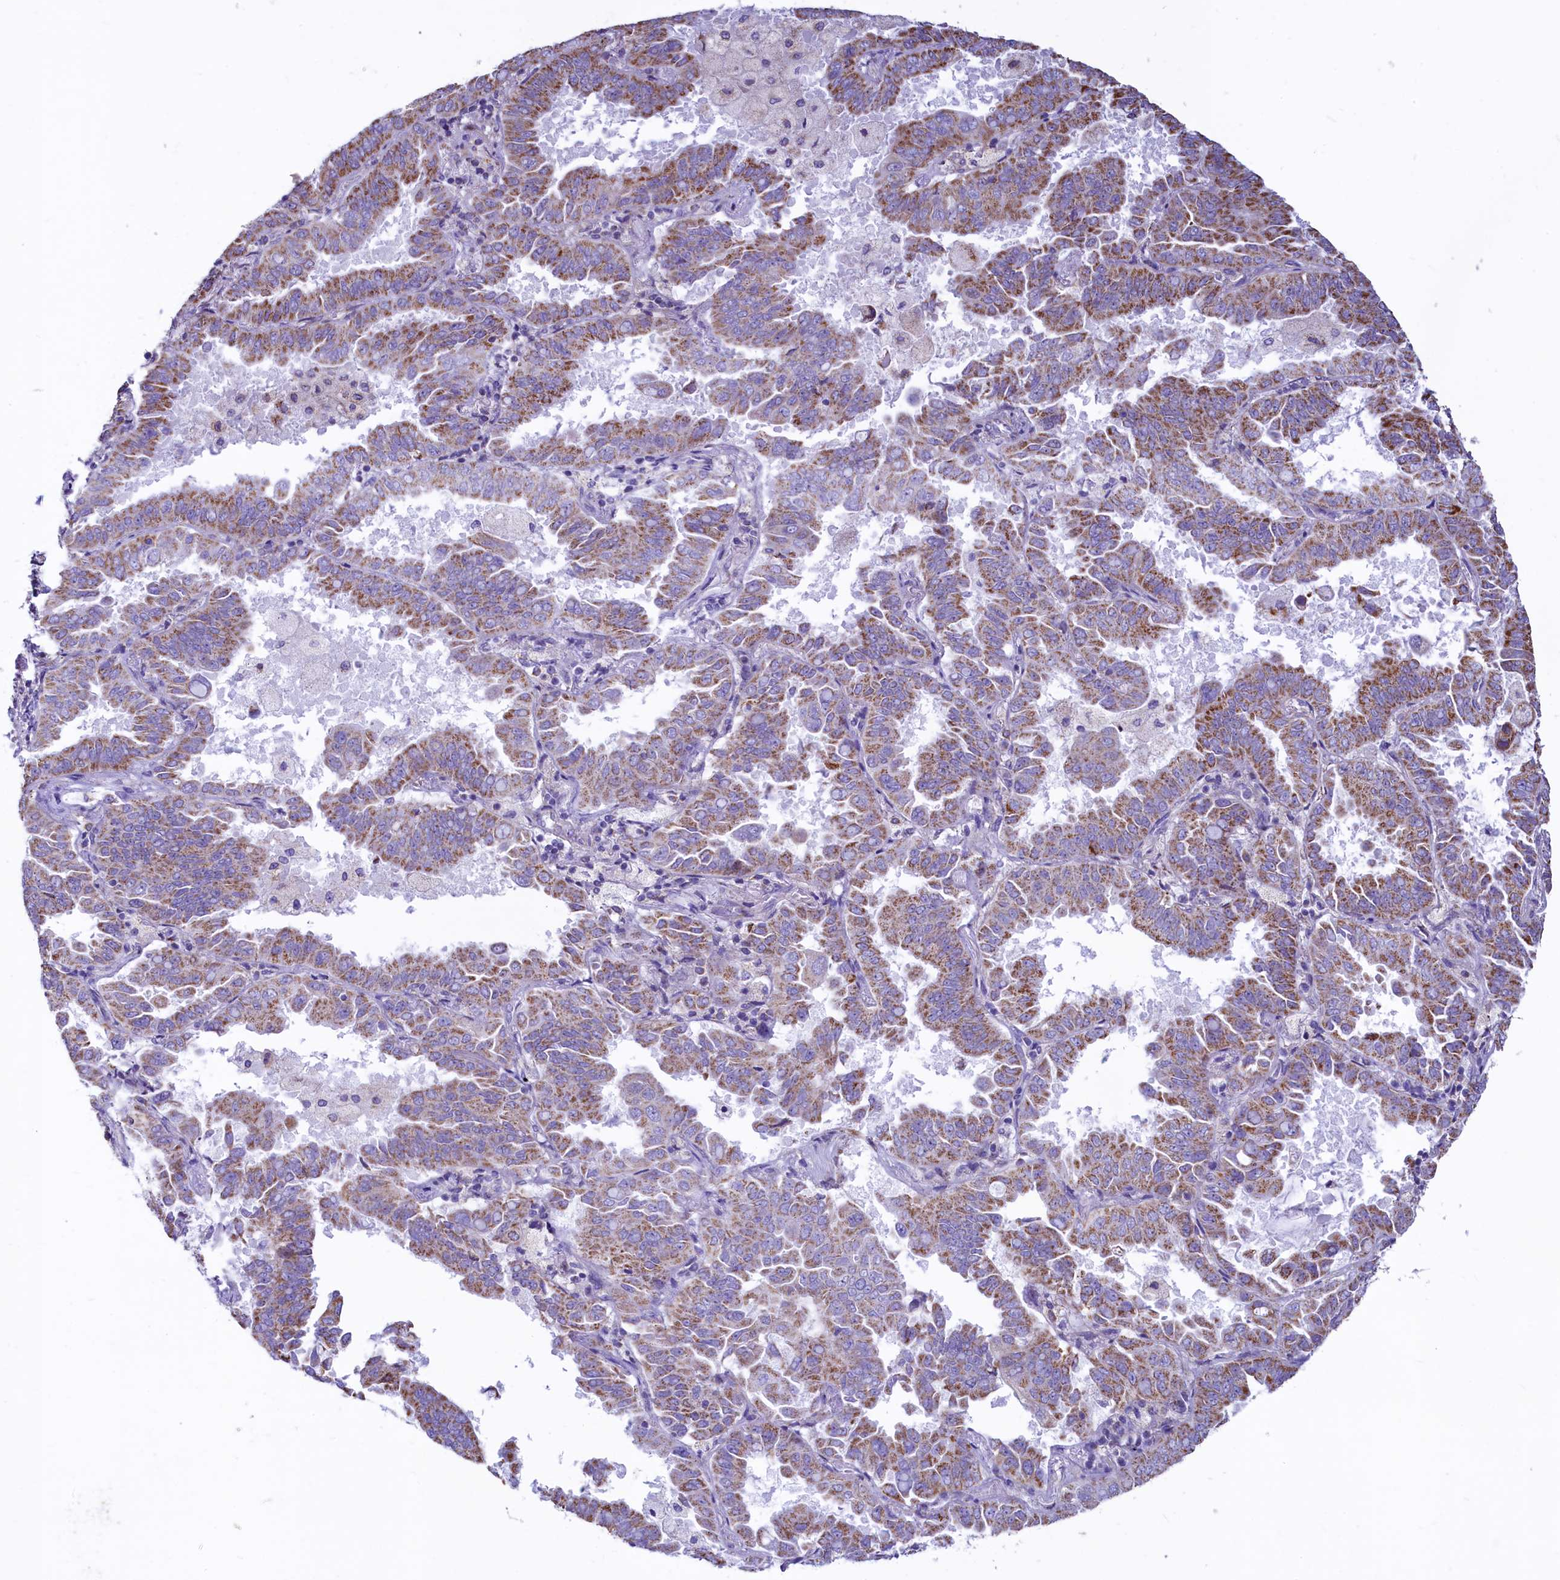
{"staining": {"intensity": "moderate", "quantity": ">75%", "location": "cytoplasmic/membranous"}, "tissue": "lung cancer", "cell_type": "Tumor cells", "image_type": "cancer", "snomed": [{"axis": "morphology", "description": "Adenocarcinoma, NOS"}, {"axis": "topography", "description": "Lung"}], "caption": "Immunohistochemical staining of human lung adenocarcinoma shows medium levels of moderate cytoplasmic/membranous protein positivity in about >75% of tumor cells.", "gene": "VWCE", "patient": {"sex": "male", "age": 64}}